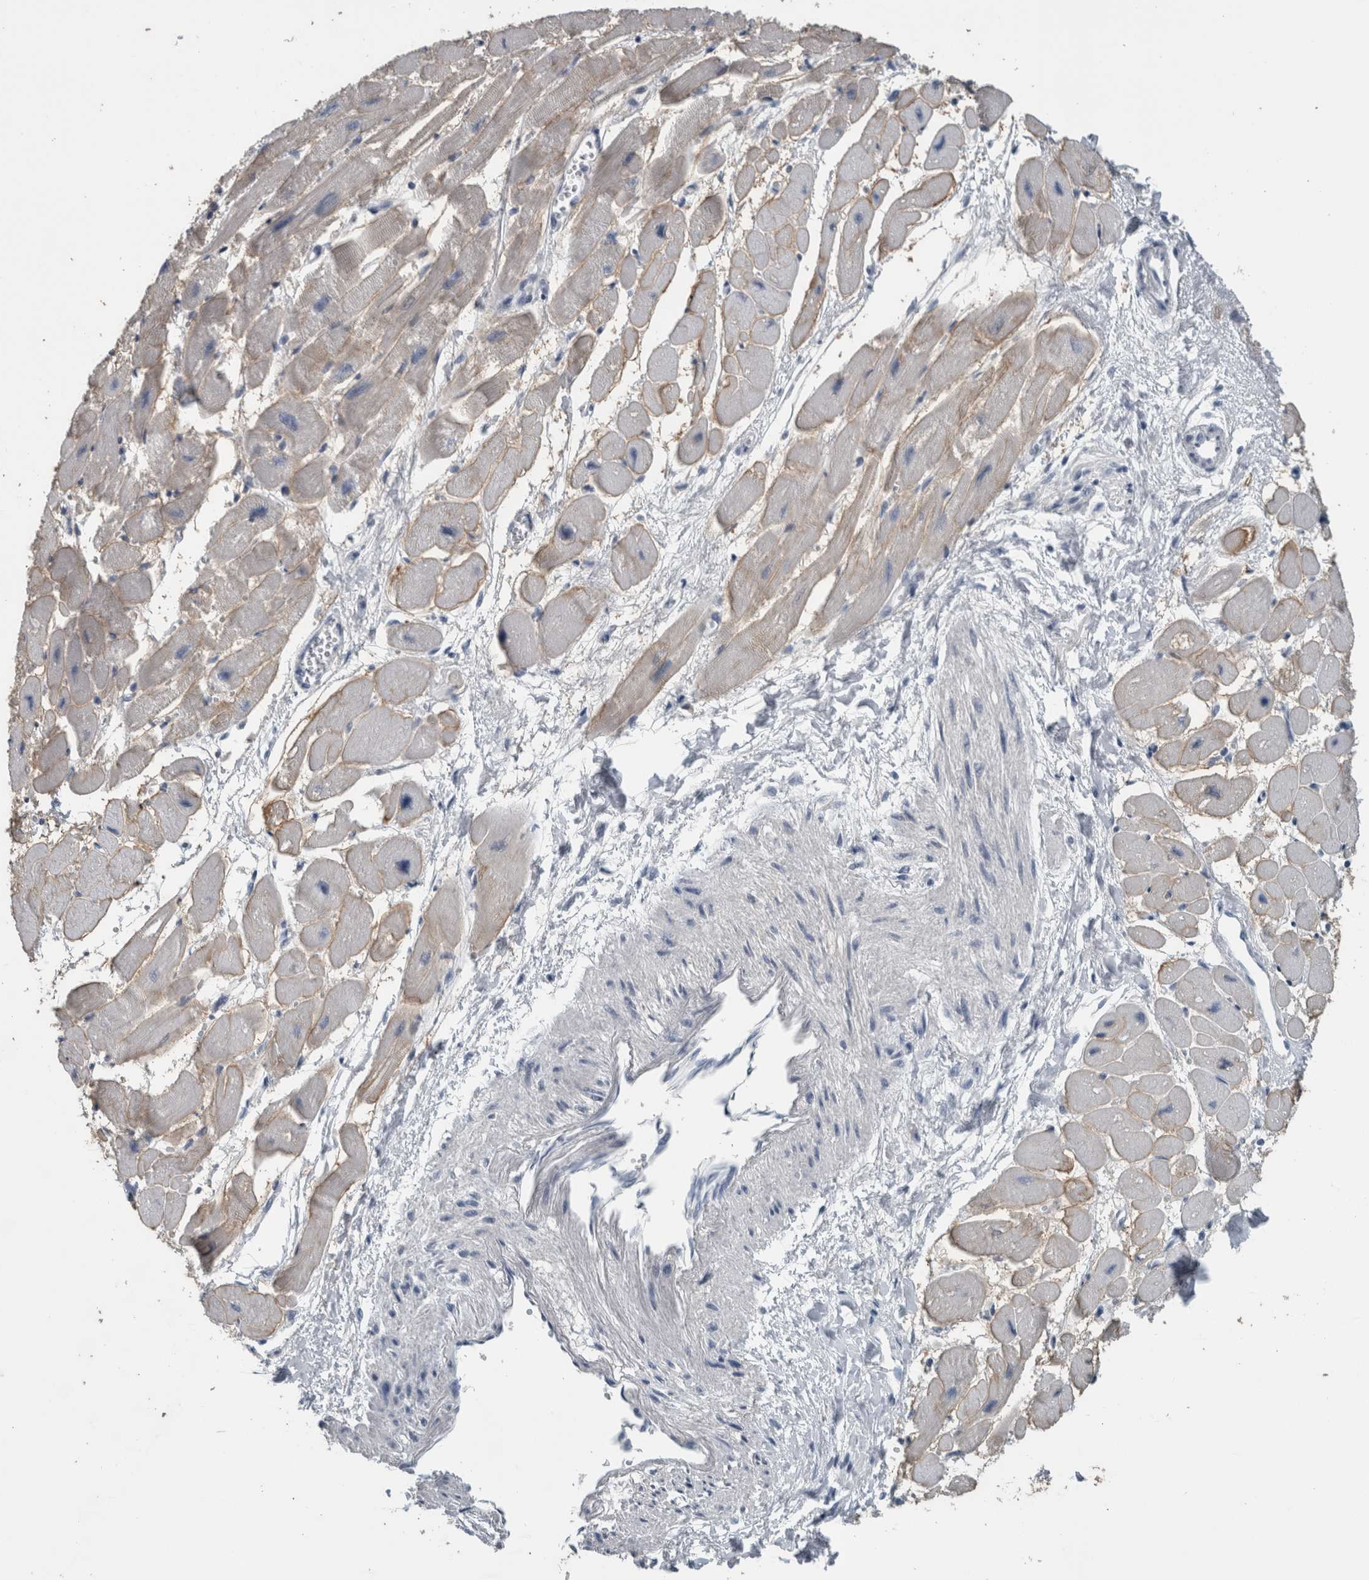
{"staining": {"intensity": "moderate", "quantity": "25%-75%", "location": "cytoplasmic/membranous"}, "tissue": "heart muscle", "cell_type": "Cardiomyocytes", "image_type": "normal", "snomed": [{"axis": "morphology", "description": "Normal tissue, NOS"}, {"axis": "topography", "description": "Heart"}], "caption": "This micrograph displays immunohistochemistry staining of unremarkable heart muscle, with medium moderate cytoplasmic/membranous positivity in approximately 25%-75% of cardiomyocytes.", "gene": "ACSF2", "patient": {"sex": "female", "age": 54}}